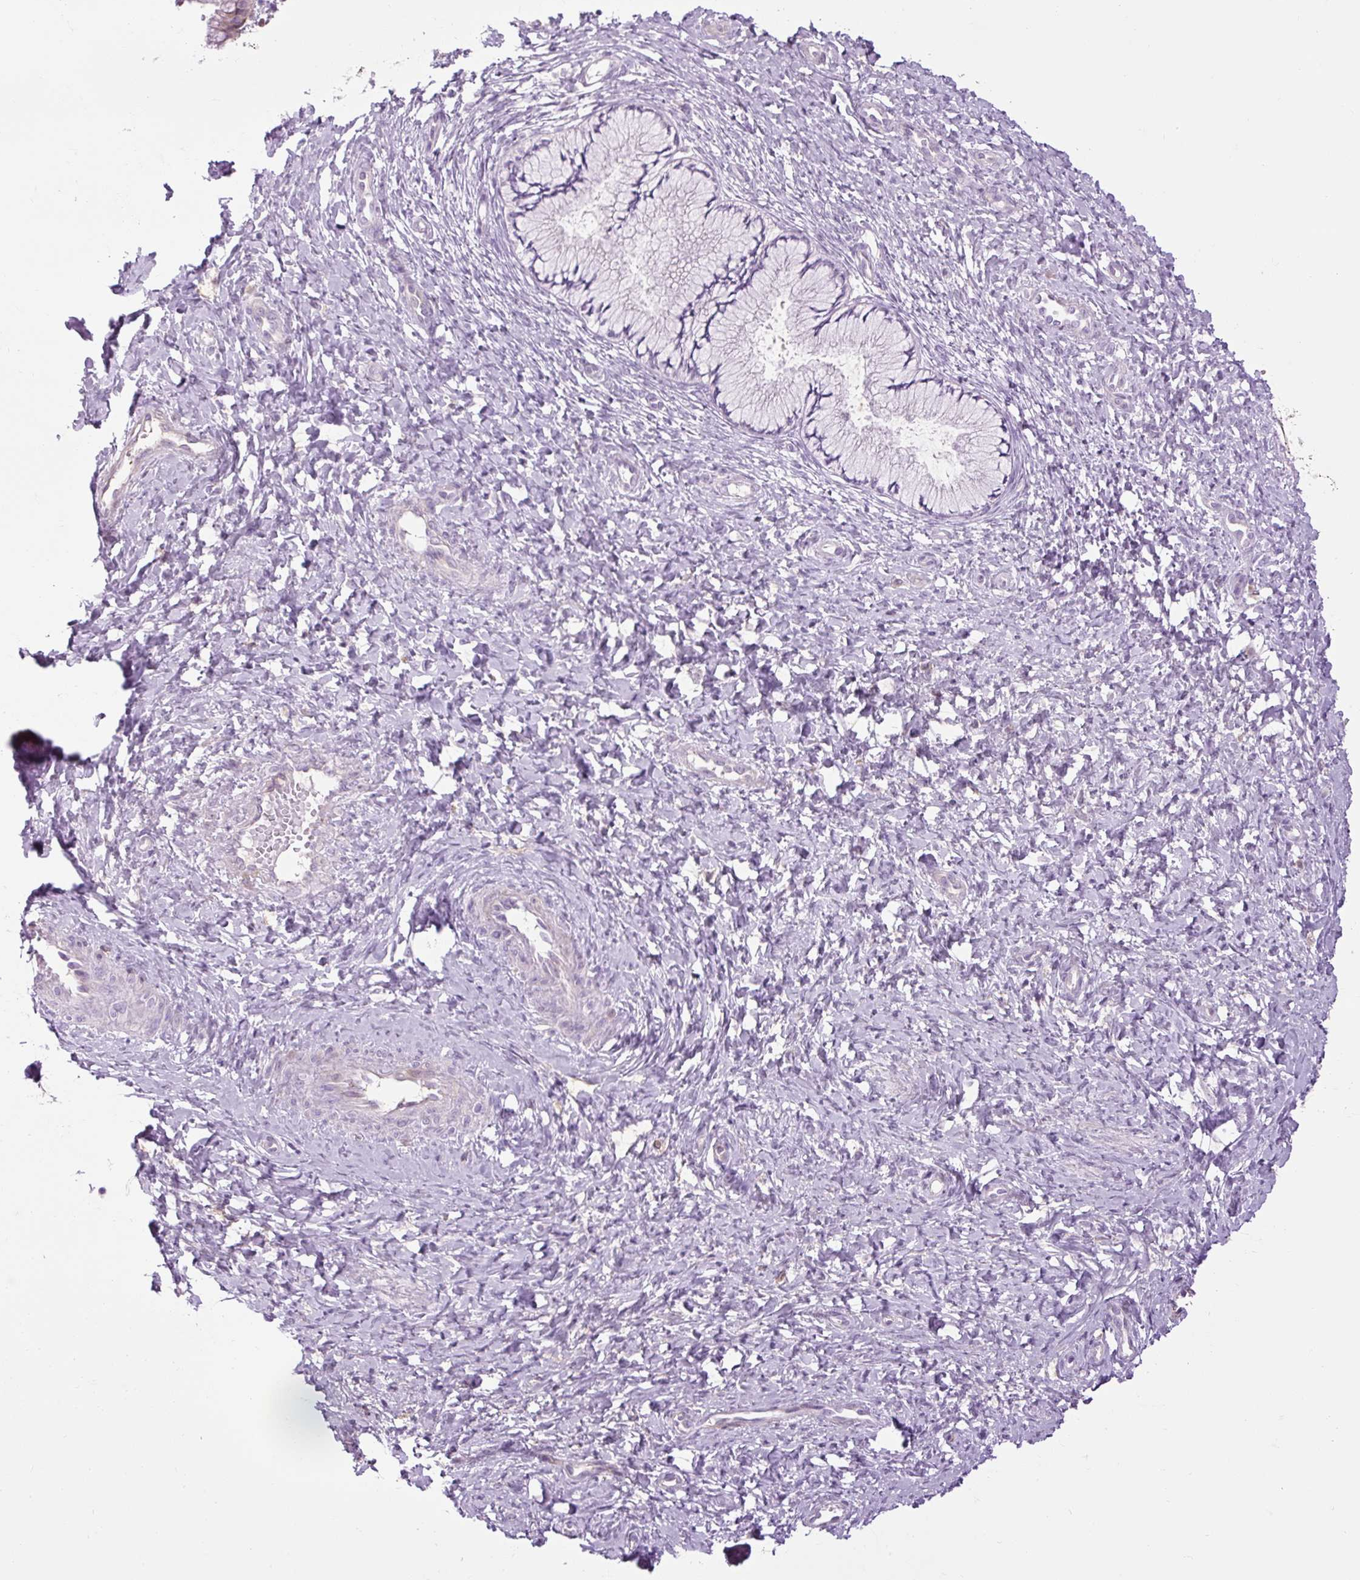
{"staining": {"intensity": "negative", "quantity": "none", "location": "none"}, "tissue": "cervix", "cell_type": "Glandular cells", "image_type": "normal", "snomed": [{"axis": "morphology", "description": "Normal tissue, NOS"}, {"axis": "topography", "description": "Cervix"}], "caption": "High power microscopy micrograph of an IHC image of unremarkable cervix, revealing no significant expression in glandular cells.", "gene": "ARRDC2", "patient": {"sex": "female", "age": 37}}